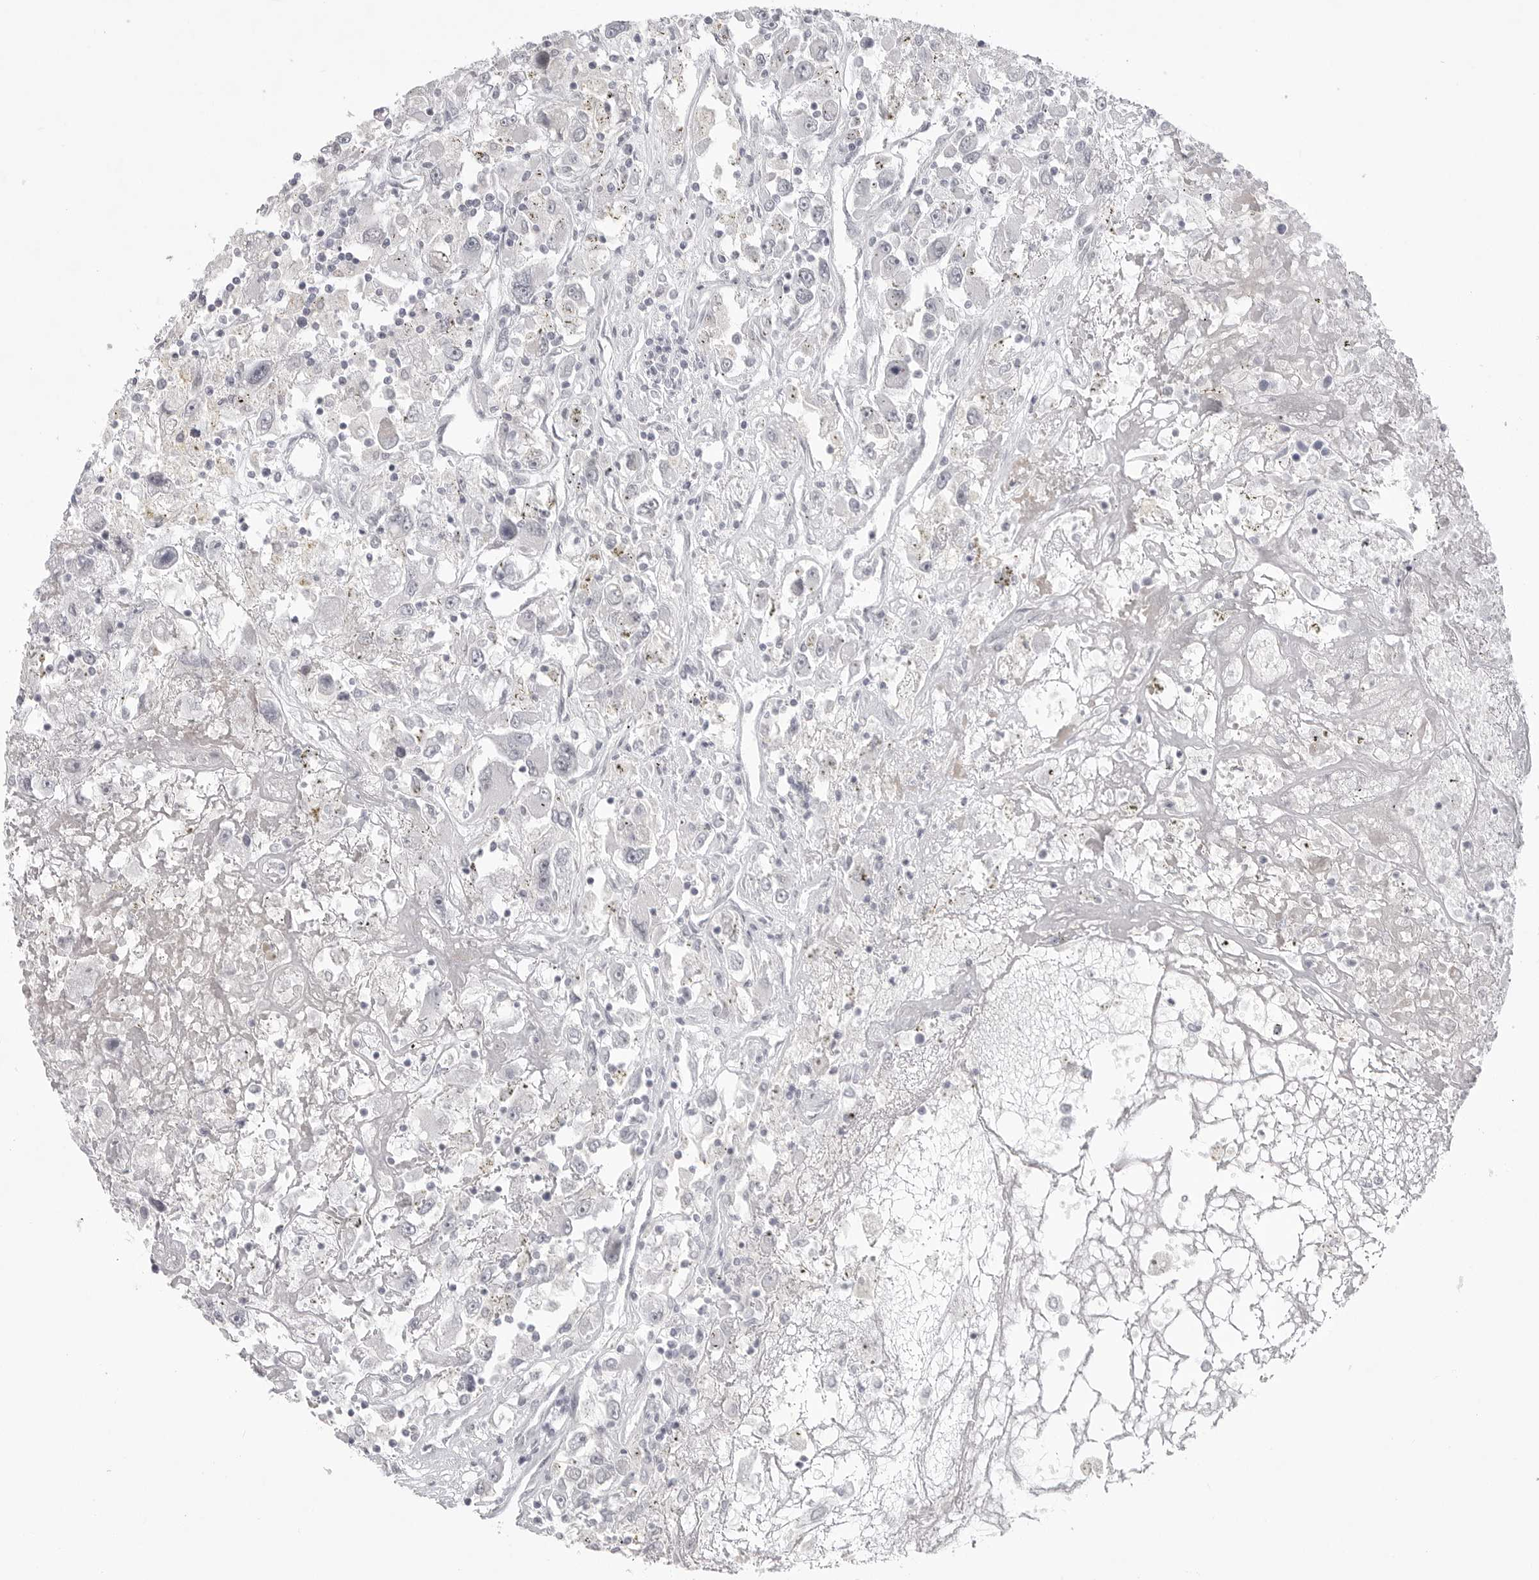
{"staining": {"intensity": "negative", "quantity": "none", "location": "none"}, "tissue": "renal cancer", "cell_type": "Tumor cells", "image_type": "cancer", "snomed": [{"axis": "morphology", "description": "Adenocarcinoma, NOS"}, {"axis": "topography", "description": "Kidney"}], "caption": "A high-resolution image shows IHC staining of renal adenocarcinoma, which exhibits no significant positivity in tumor cells.", "gene": "TCTN3", "patient": {"sex": "female", "age": 52}}